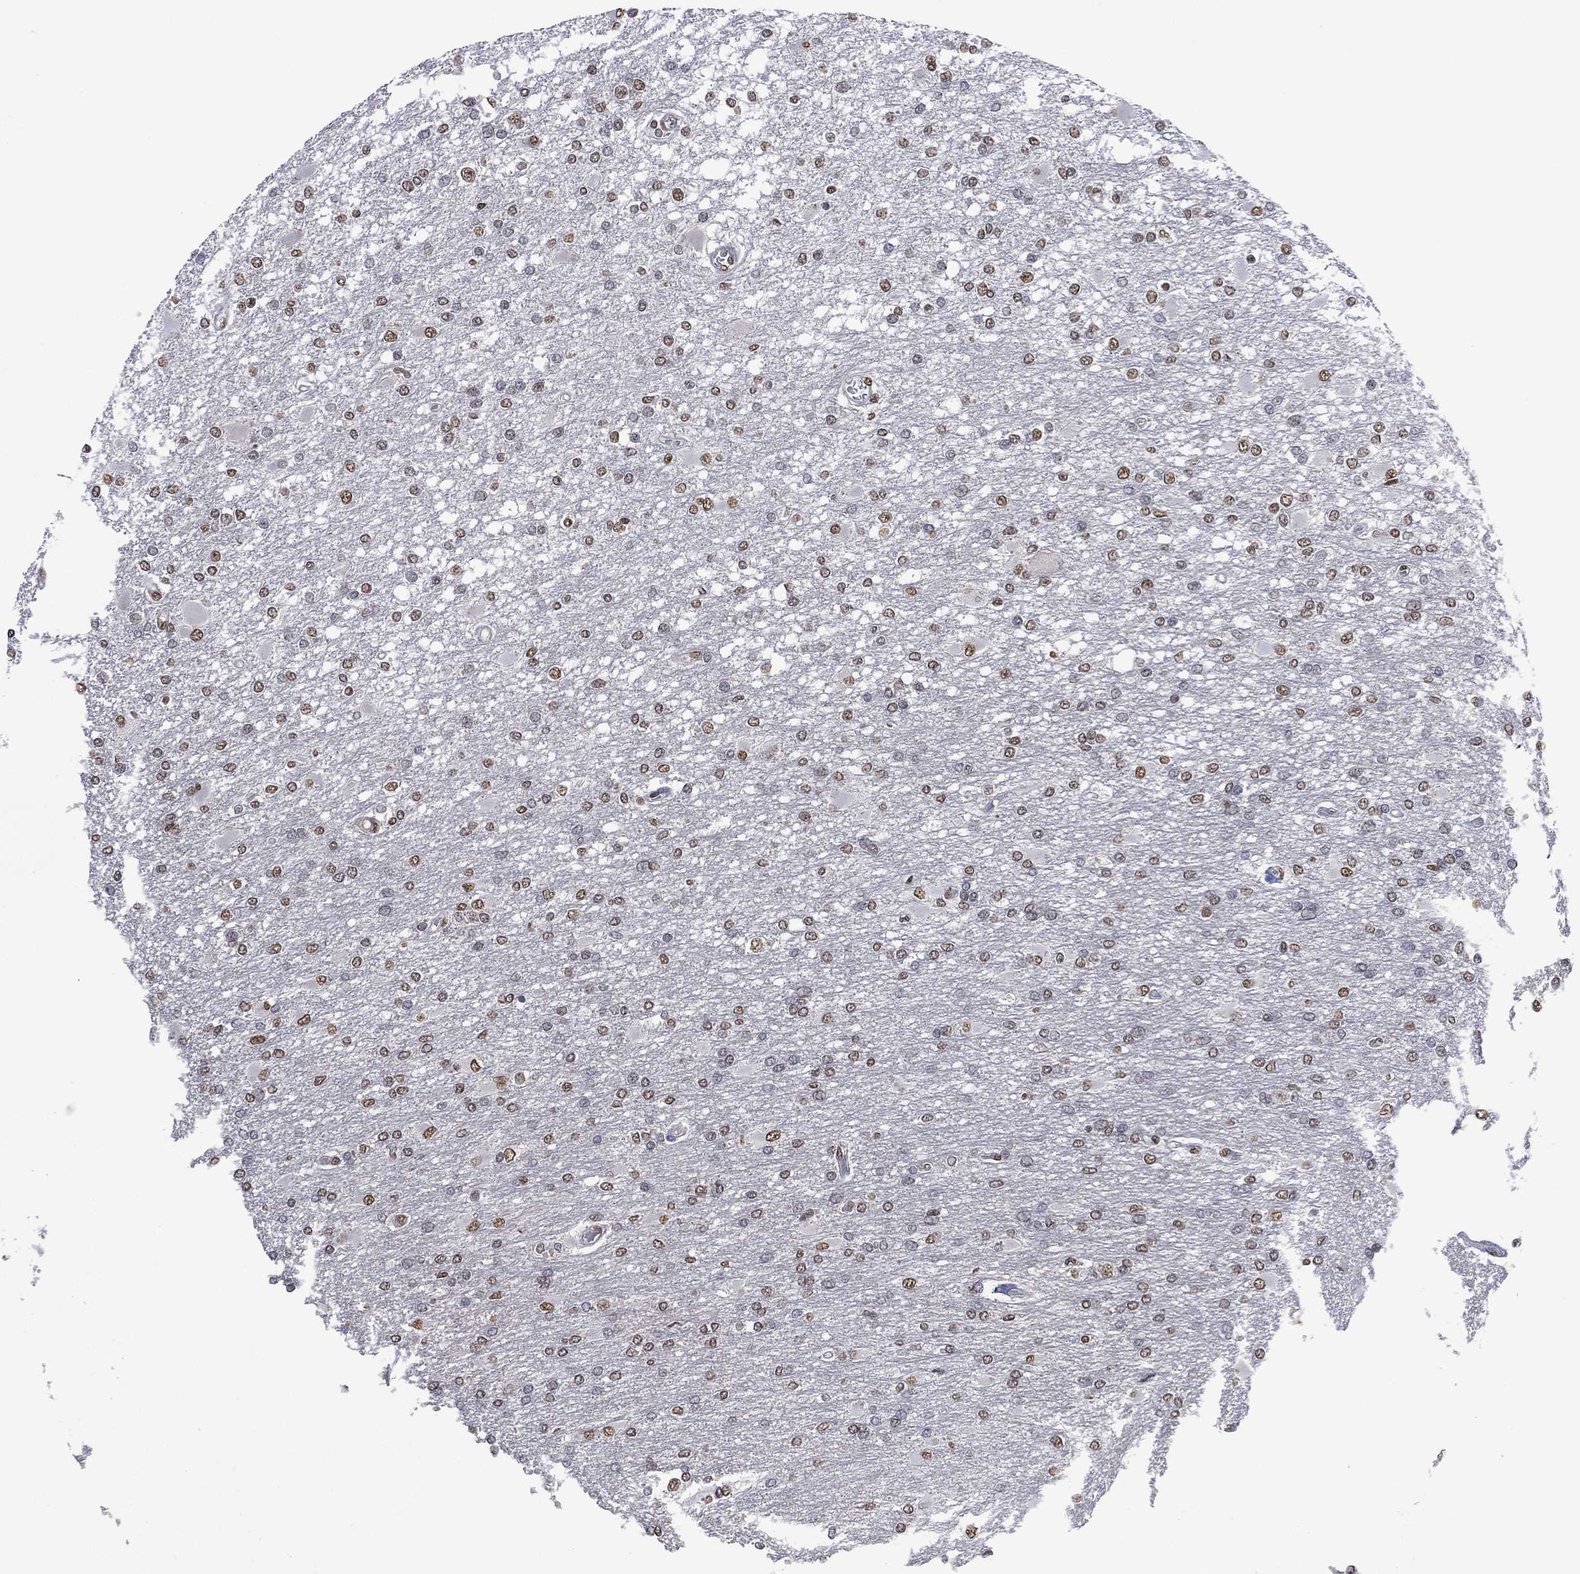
{"staining": {"intensity": "weak", "quantity": ">75%", "location": "nuclear"}, "tissue": "glioma", "cell_type": "Tumor cells", "image_type": "cancer", "snomed": [{"axis": "morphology", "description": "Glioma, malignant, High grade"}, {"axis": "topography", "description": "Cerebral cortex"}], "caption": "Glioma was stained to show a protein in brown. There is low levels of weak nuclear positivity in approximately >75% of tumor cells. The protein of interest is shown in brown color, while the nuclei are stained blue.", "gene": "EHMT1", "patient": {"sex": "male", "age": 79}}